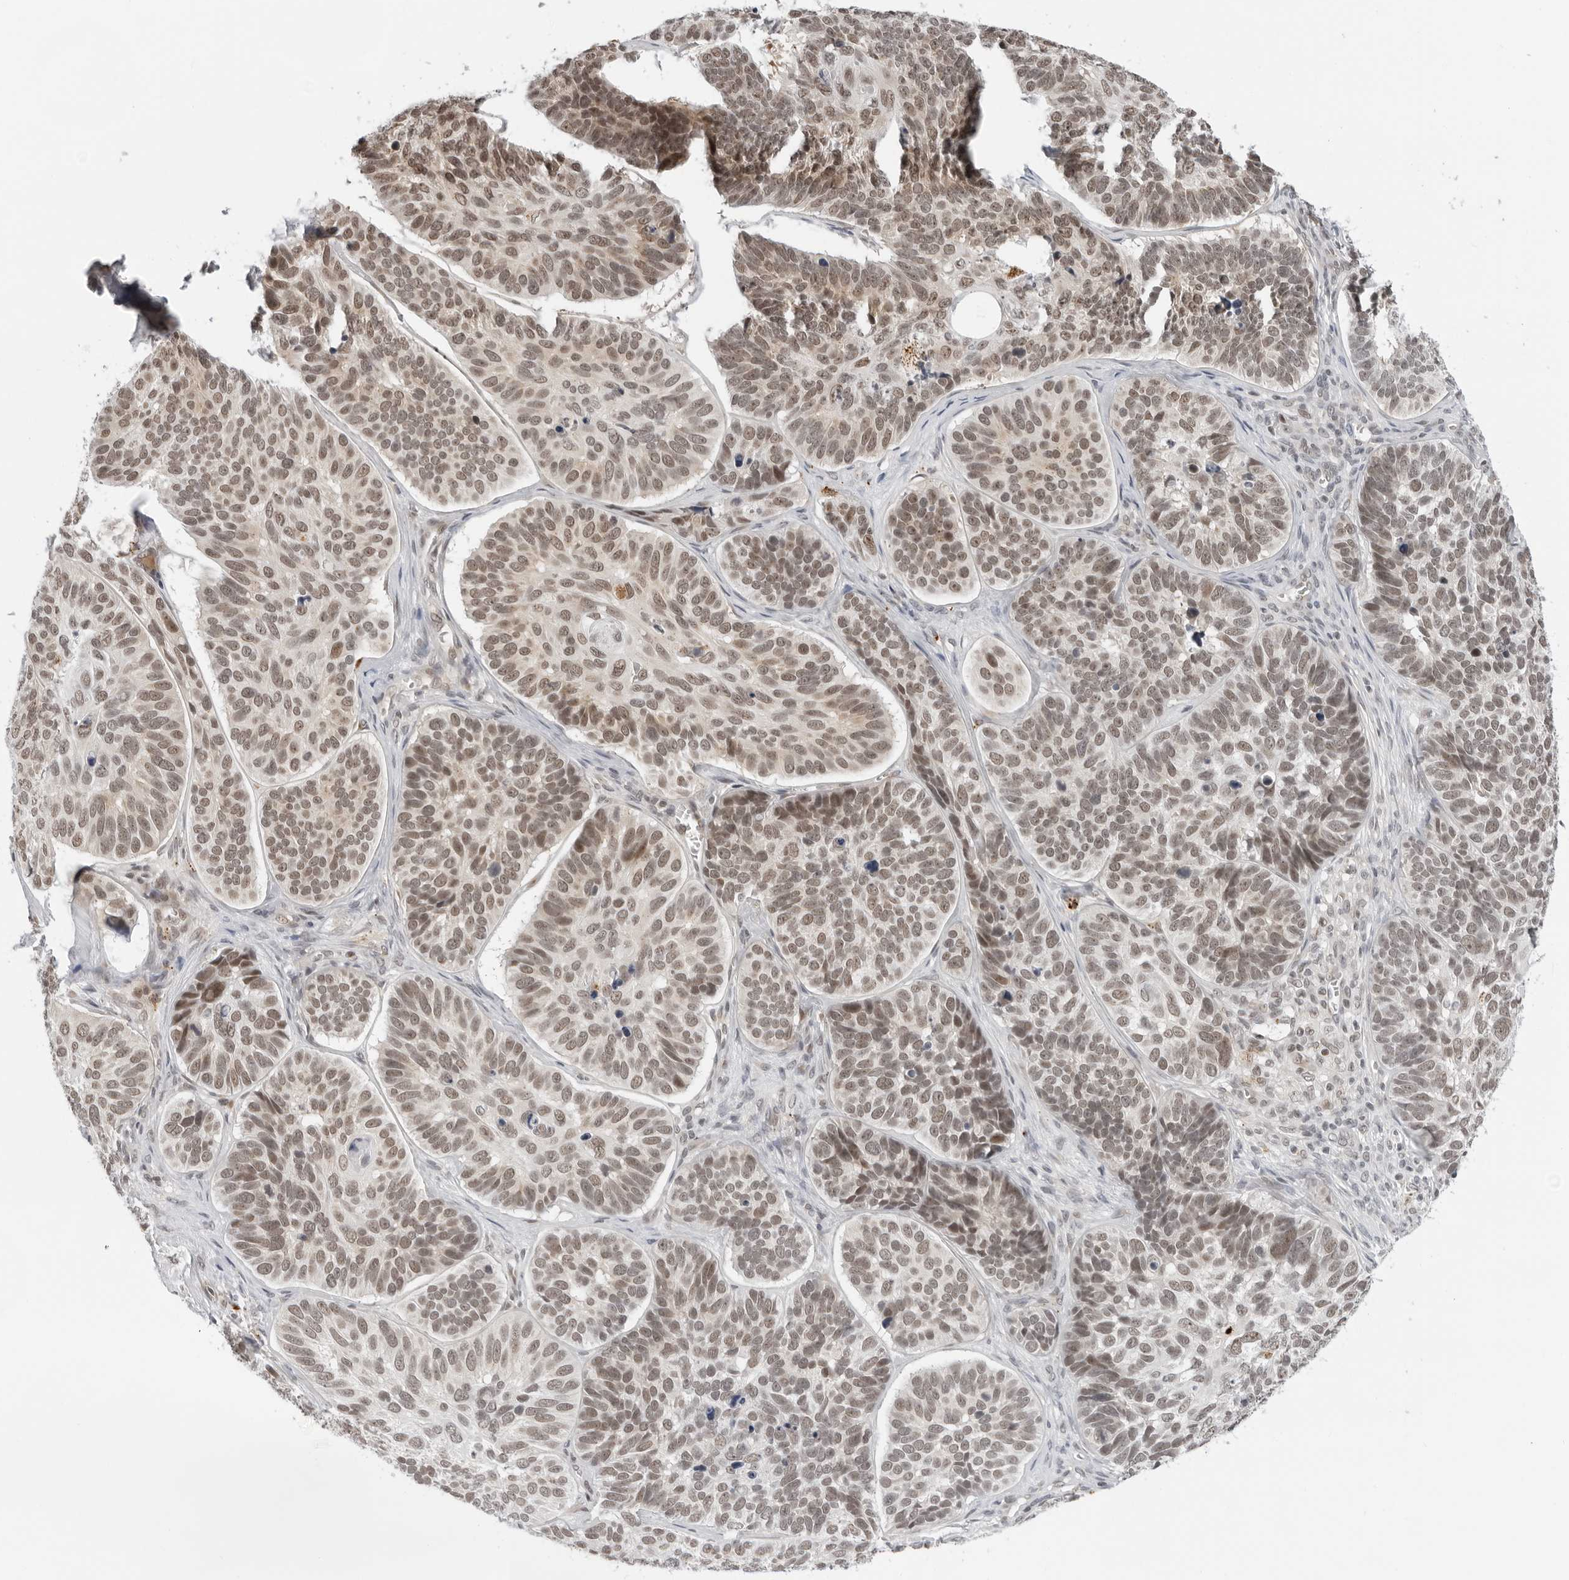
{"staining": {"intensity": "moderate", "quantity": "25%-75%", "location": "nuclear"}, "tissue": "skin cancer", "cell_type": "Tumor cells", "image_type": "cancer", "snomed": [{"axis": "morphology", "description": "Basal cell carcinoma"}, {"axis": "topography", "description": "Skin"}], "caption": "Immunohistochemistry image of skin basal cell carcinoma stained for a protein (brown), which shows medium levels of moderate nuclear staining in about 25%-75% of tumor cells.", "gene": "TOX4", "patient": {"sex": "male", "age": 62}}